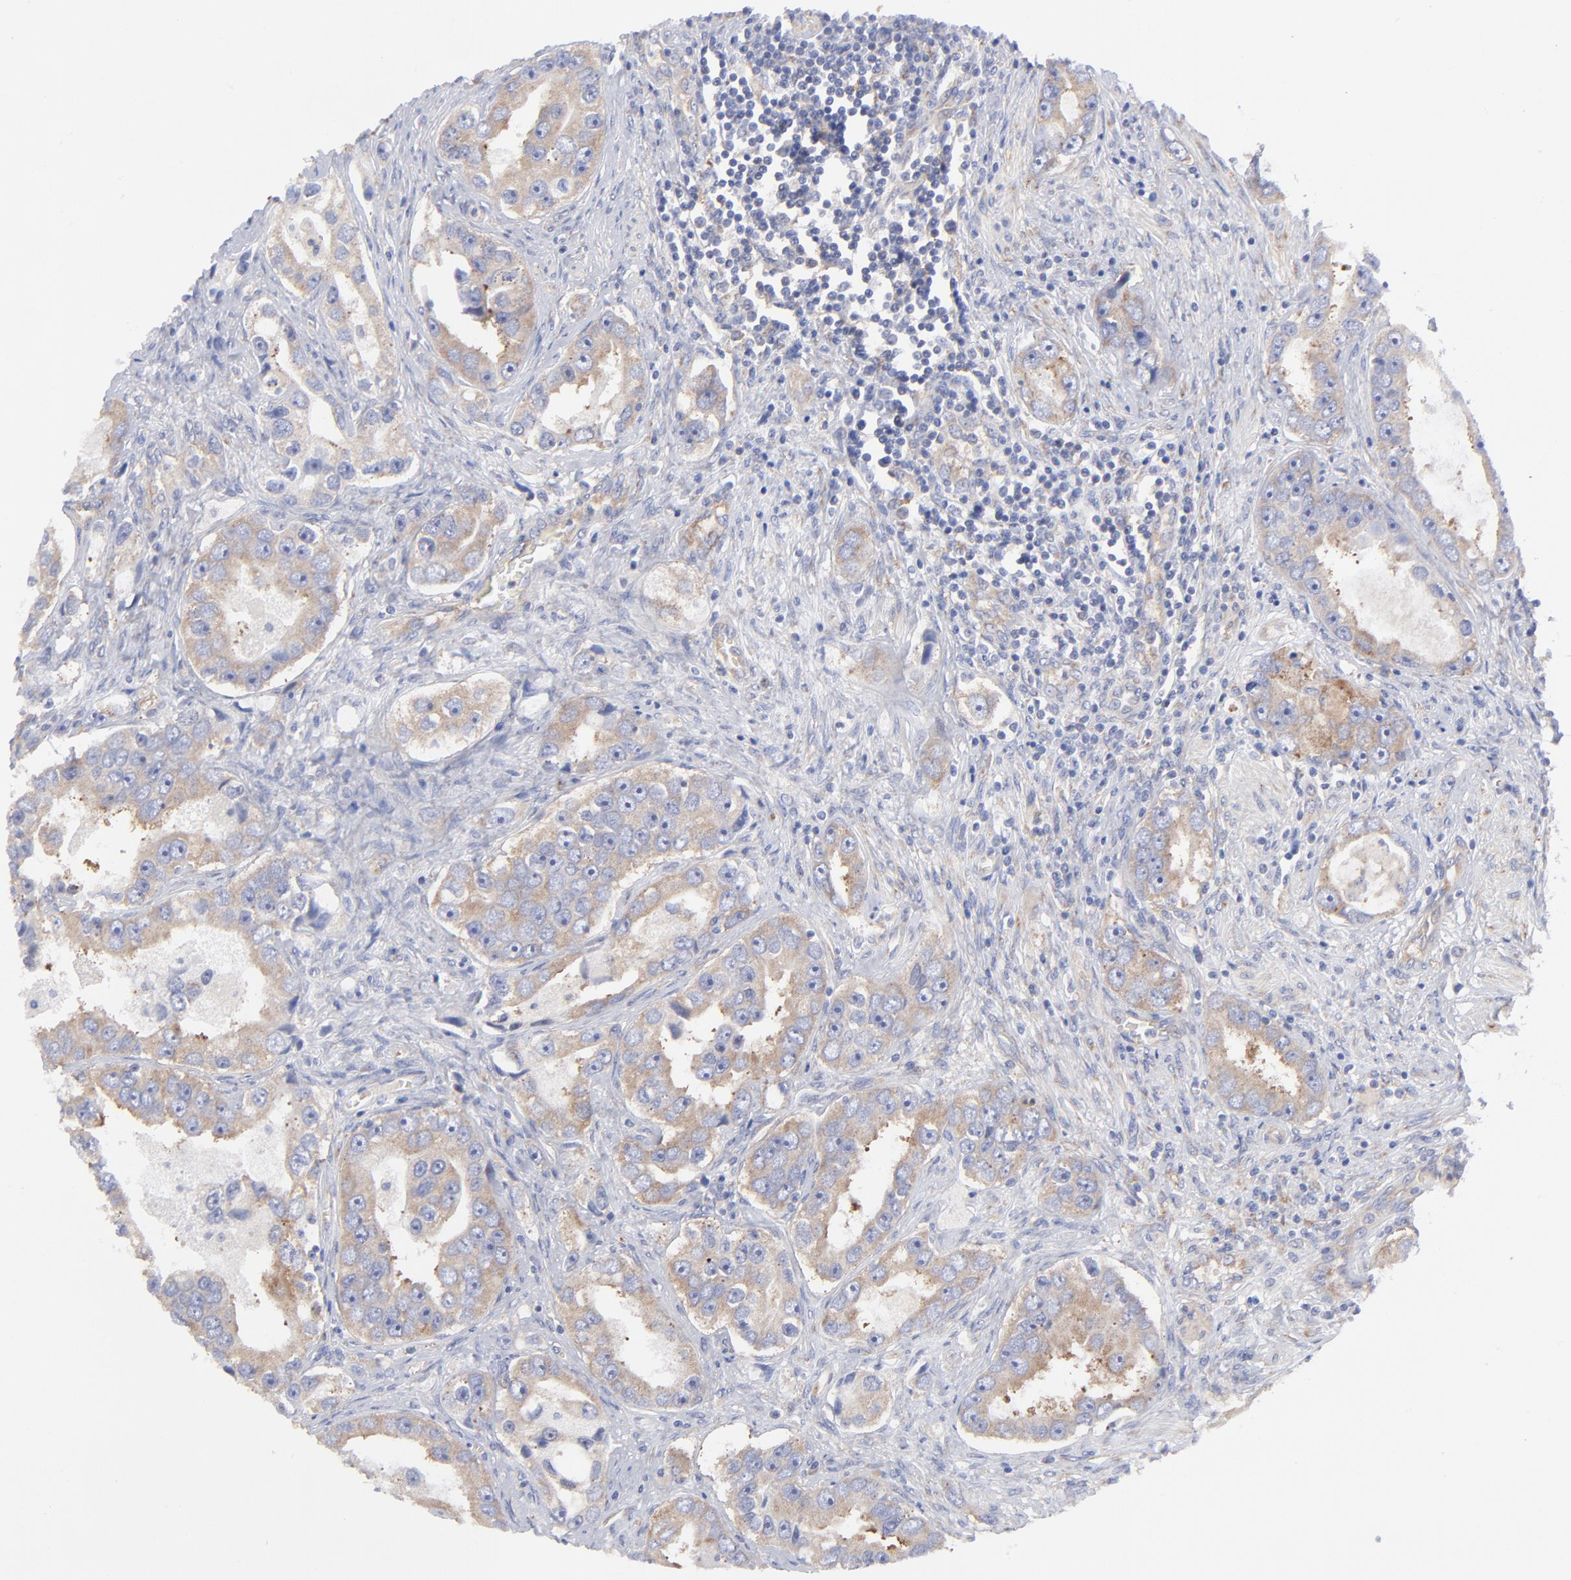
{"staining": {"intensity": "weak", "quantity": ">75%", "location": "cytoplasmic/membranous"}, "tissue": "prostate cancer", "cell_type": "Tumor cells", "image_type": "cancer", "snomed": [{"axis": "morphology", "description": "Adenocarcinoma, High grade"}, {"axis": "topography", "description": "Prostate"}], "caption": "Immunohistochemistry (IHC) micrograph of prostate high-grade adenocarcinoma stained for a protein (brown), which shows low levels of weak cytoplasmic/membranous positivity in approximately >75% of tumor cells.", "gene": "EIF2AK2", "patient": {"sex": "male", "age": 63}}